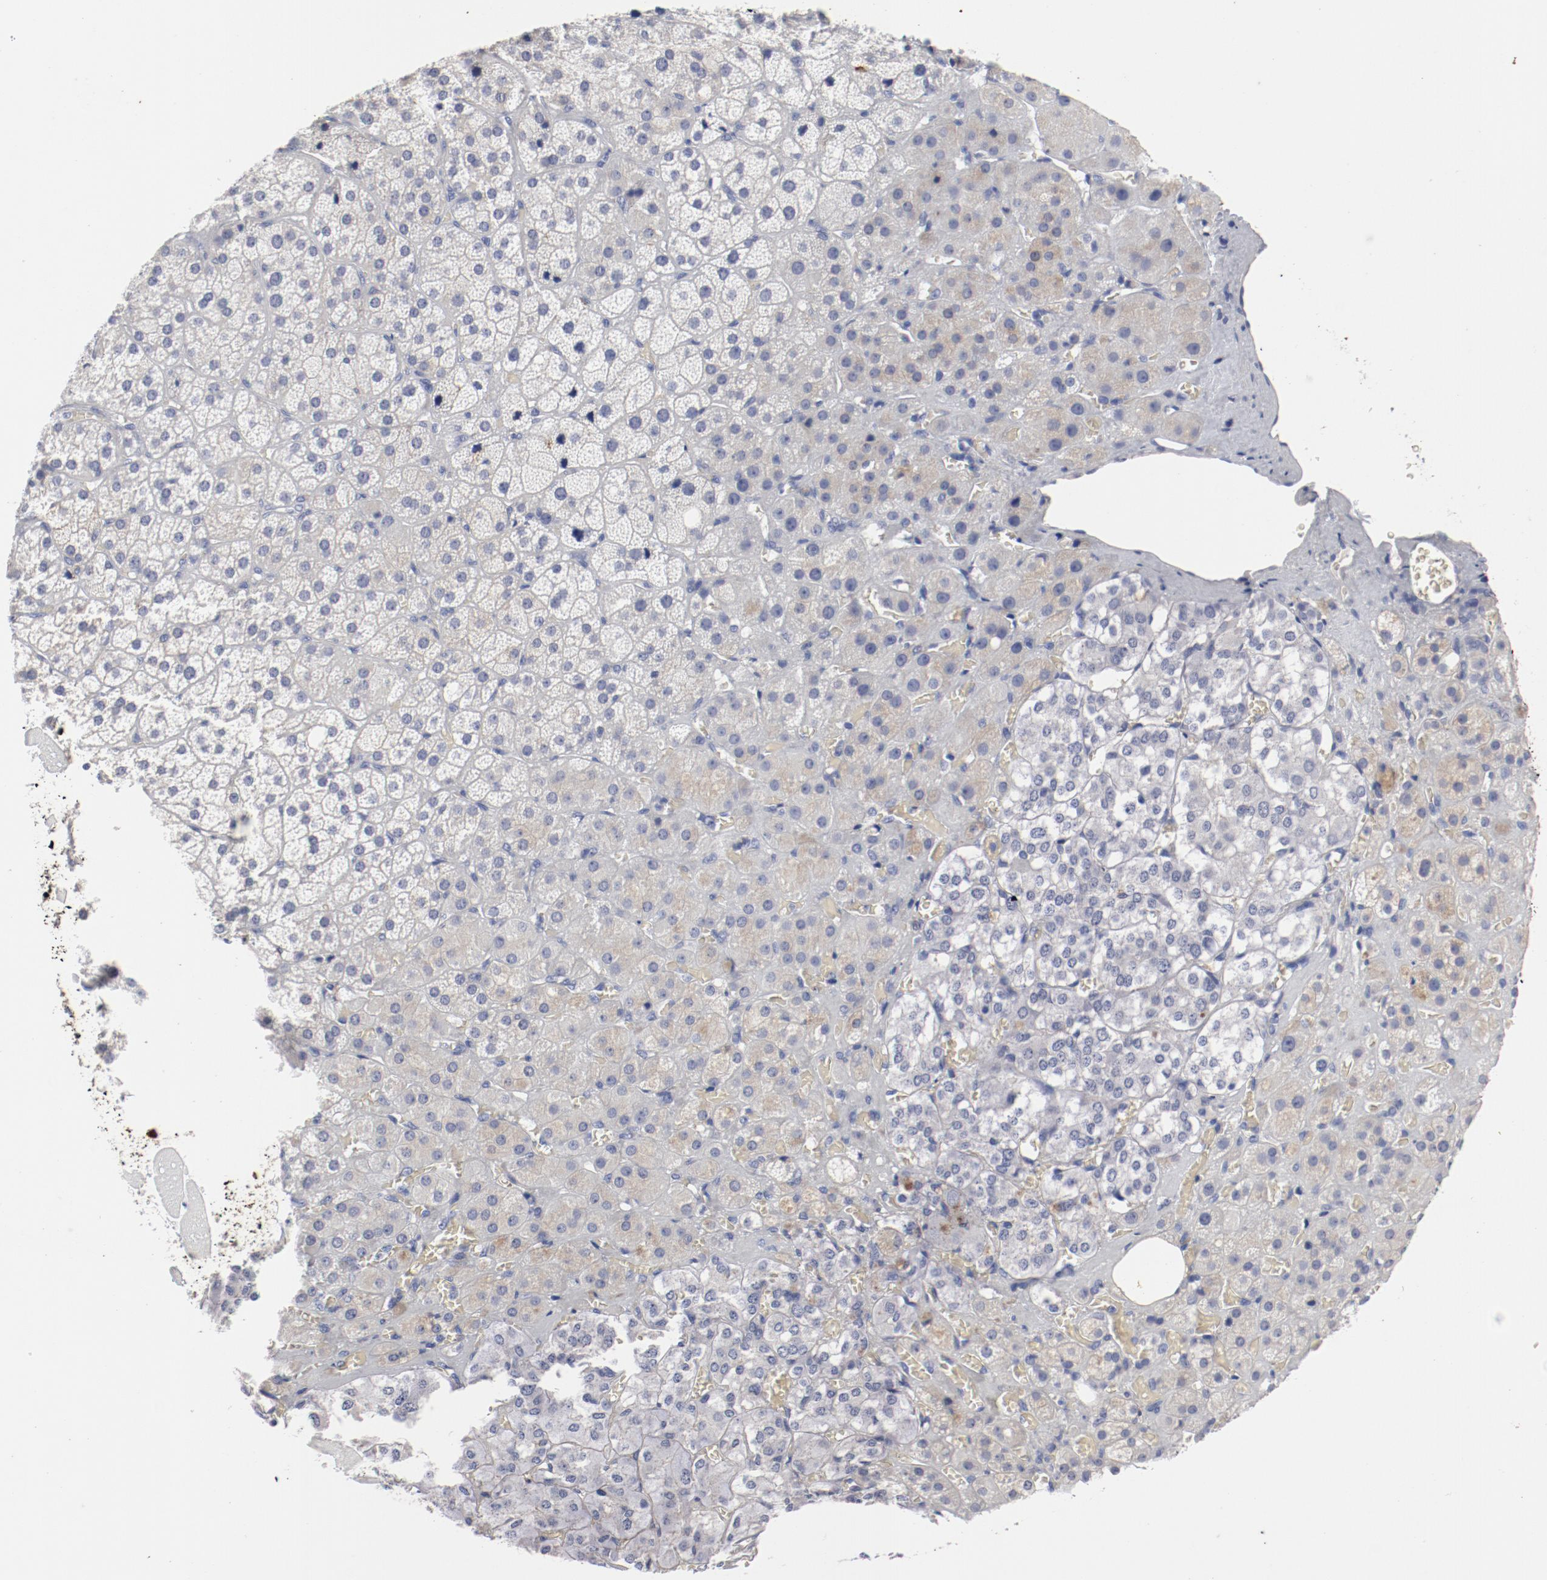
{"staining": {"intensity": "weak", "quantity": "<25%", "location": "cytoplasmic/membranous"}, "tissue": "adrenal gland", "cell_type": "Glandular cells", "image_type": "normal", "snomed": [{"axis": "morphology", "description": "Normal tissue, NOS"}, {"axis": "topography", "description": "Adrenal gland"}], "caption": "Adrenal gland stained for a protein using IHC exhibits no positivity glandular cells.", "gene": "TSPAN6", "patient": {"sex": "female", "age": 71}}